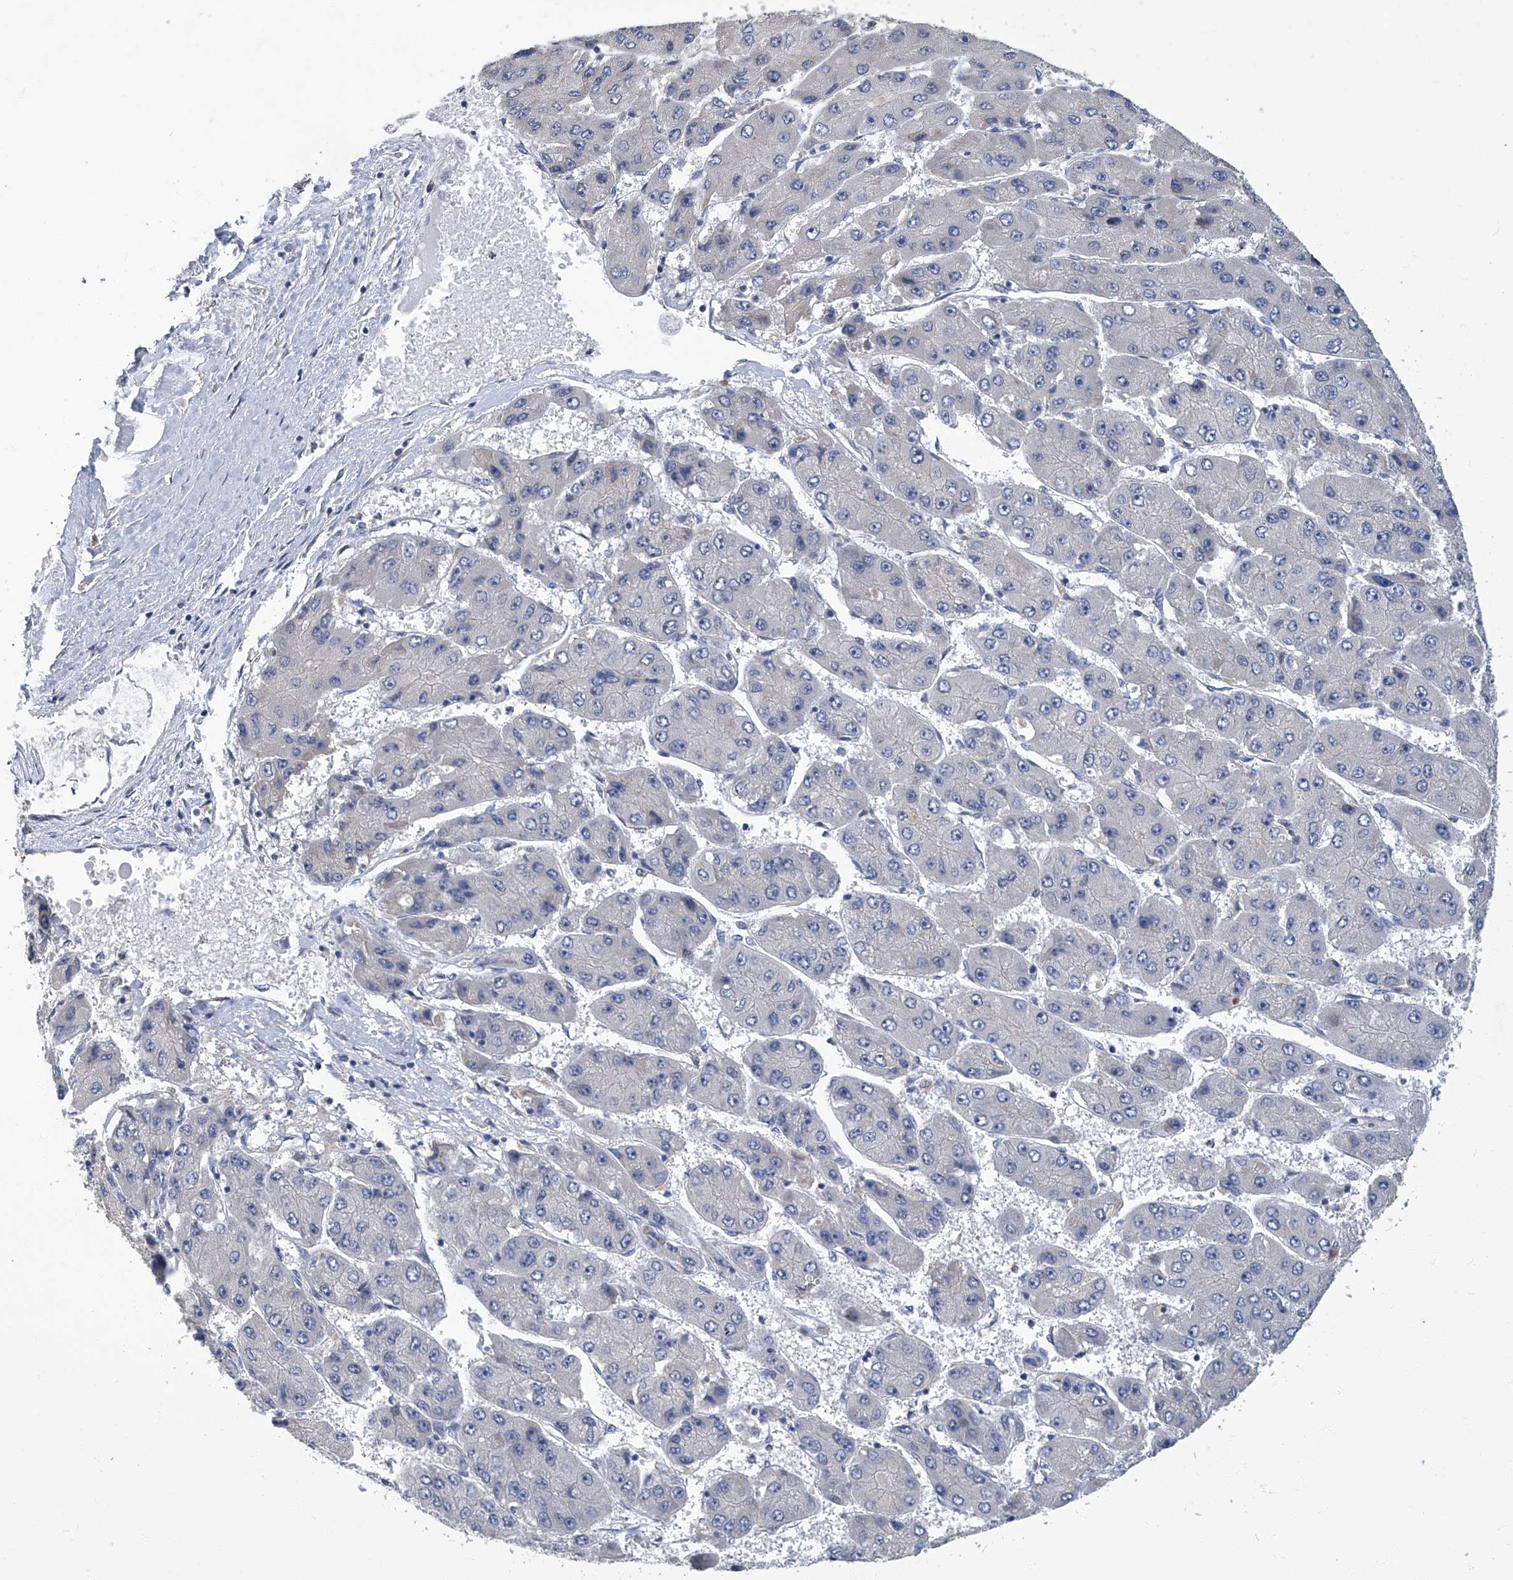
{"staining": {"intensity": "negative", "quantity": "none", "location": "none"}, "tissue": "liver cancer", "cell_type": "Tumor cells", "image_type": "cancer", "snomed": [{"axis": "morphology", "description": "Carcinoma, Hepatocellular, NOS"}, {"axis": "topography", "description": "Liver"}], "caption": "The image exhibits no significant staining in tumor cells of liver cancer. (Stains: DAB immunohistochemistry with hematoxylin counter stain, Microscopy: brightfield microscopy at high magnification).", "gene": "TGFBR1", "patient": {"sex": "female", "age": 61}}